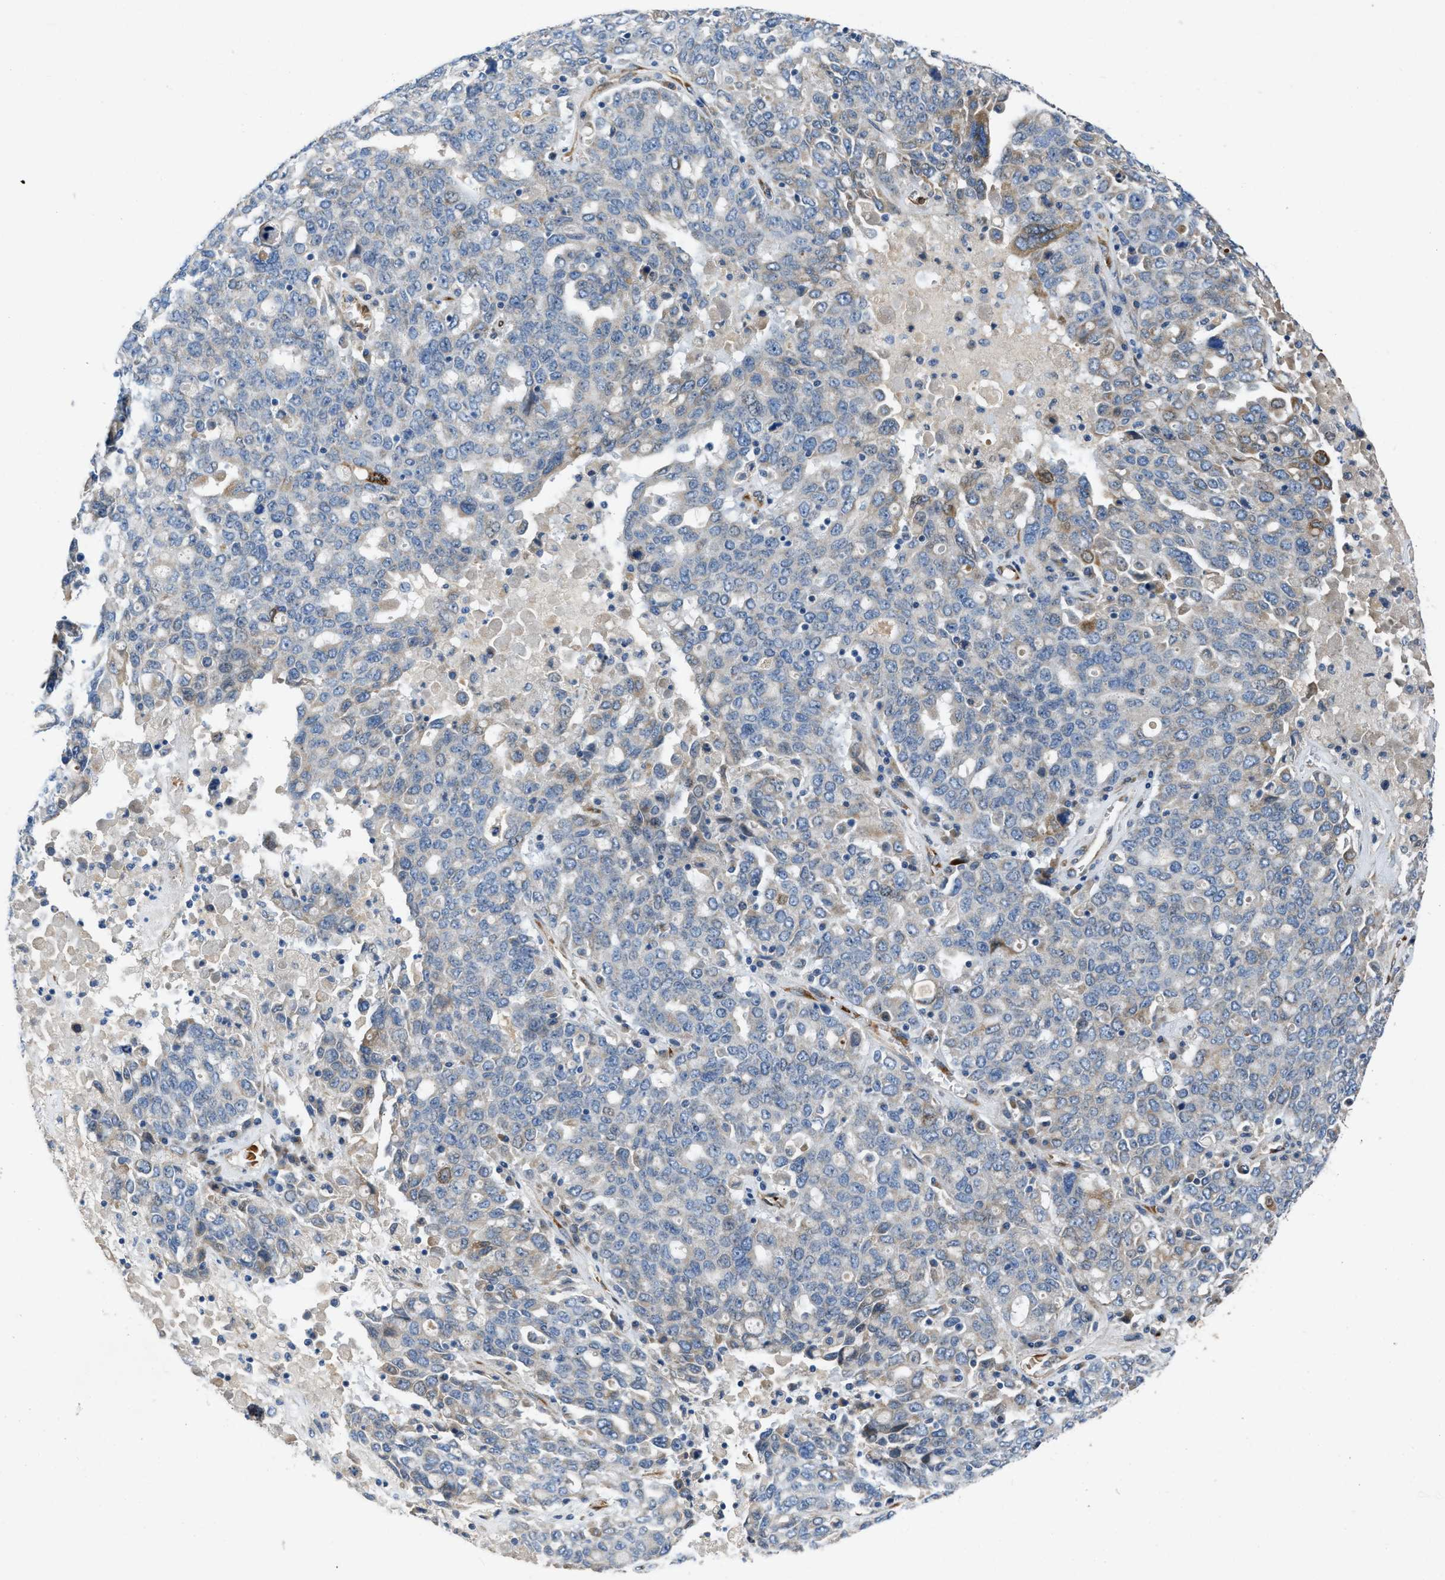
{"staining": {"intensity": "negative", "quantity": "none", "location": "none"}, "tissue": "ovarian cancer", "cell_type": "Tumor cells", "image_type": "cancer", "snomed": [{"axis": "morphology", "description": "Carcinoma, endometroid"}, {"axis": "topography", "description": "Ovary"}], "caption": "There is no significant staining in tumor cells of ovarian cancer (endometroid carcinoma).", "gene": "GGCX", "patient": {"sex": "female", "age": 62}}